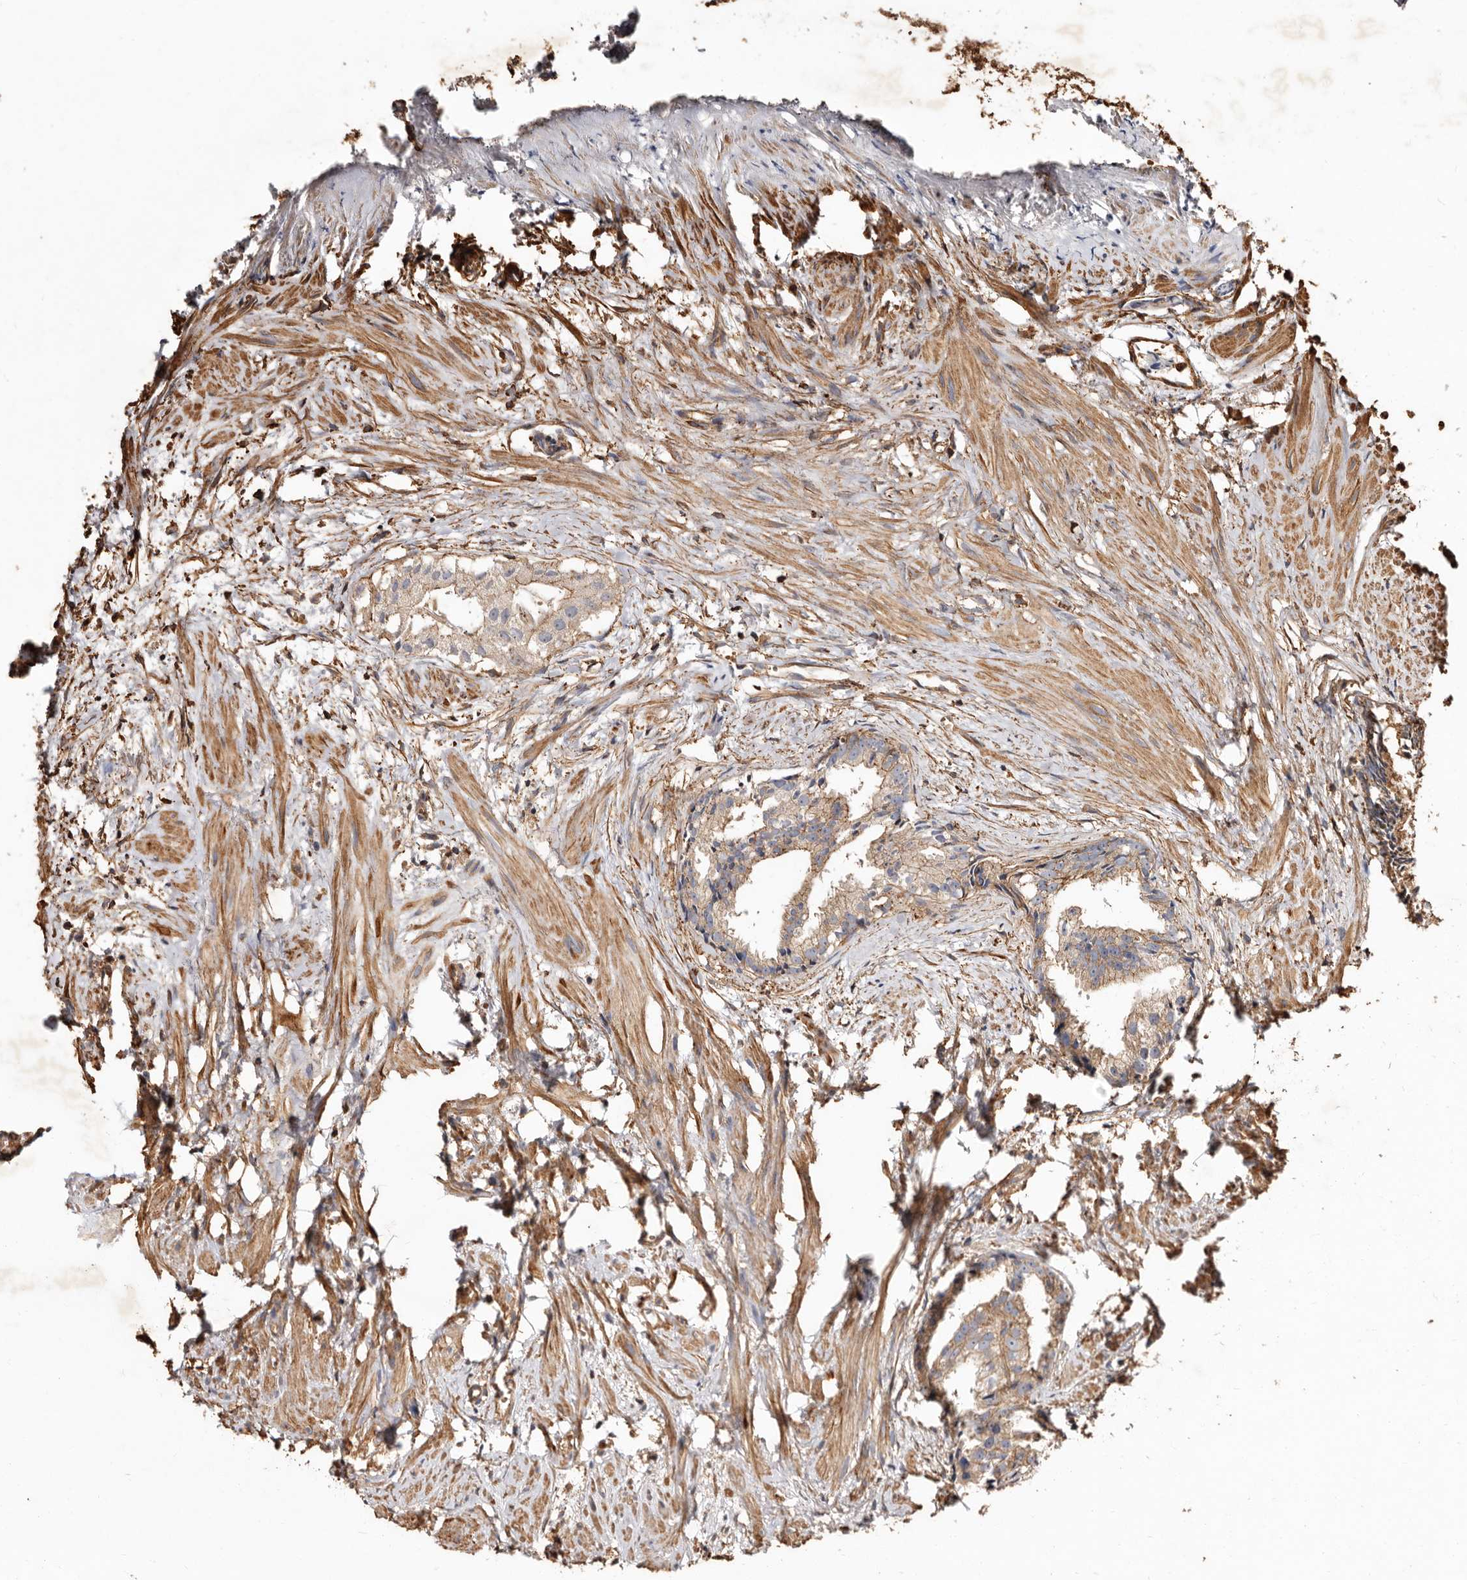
{"staining": {"intensity": "moderate", "quantity": ">75%", "location": "cytoplasmic/membranous"}, "tissue": "prostate cancer", "cell_type": "Tumor cells", "image_type": "cancer", "snomed": [{"axis": "morphology", "description": "Adenocarcinoma, Low grade"}, {"axis": "topography", "description": "Prostate"}], "caption": "A histopathology image showing moderate cytoplasmic/membranous staining in about >75% of tumor cells in prostate cancer (low-grade adenocarcinoma), as visualized by brown immunohistochemical staining.", "gene": "COQ8B", "patient": {"sex": "male", "age": 88}}